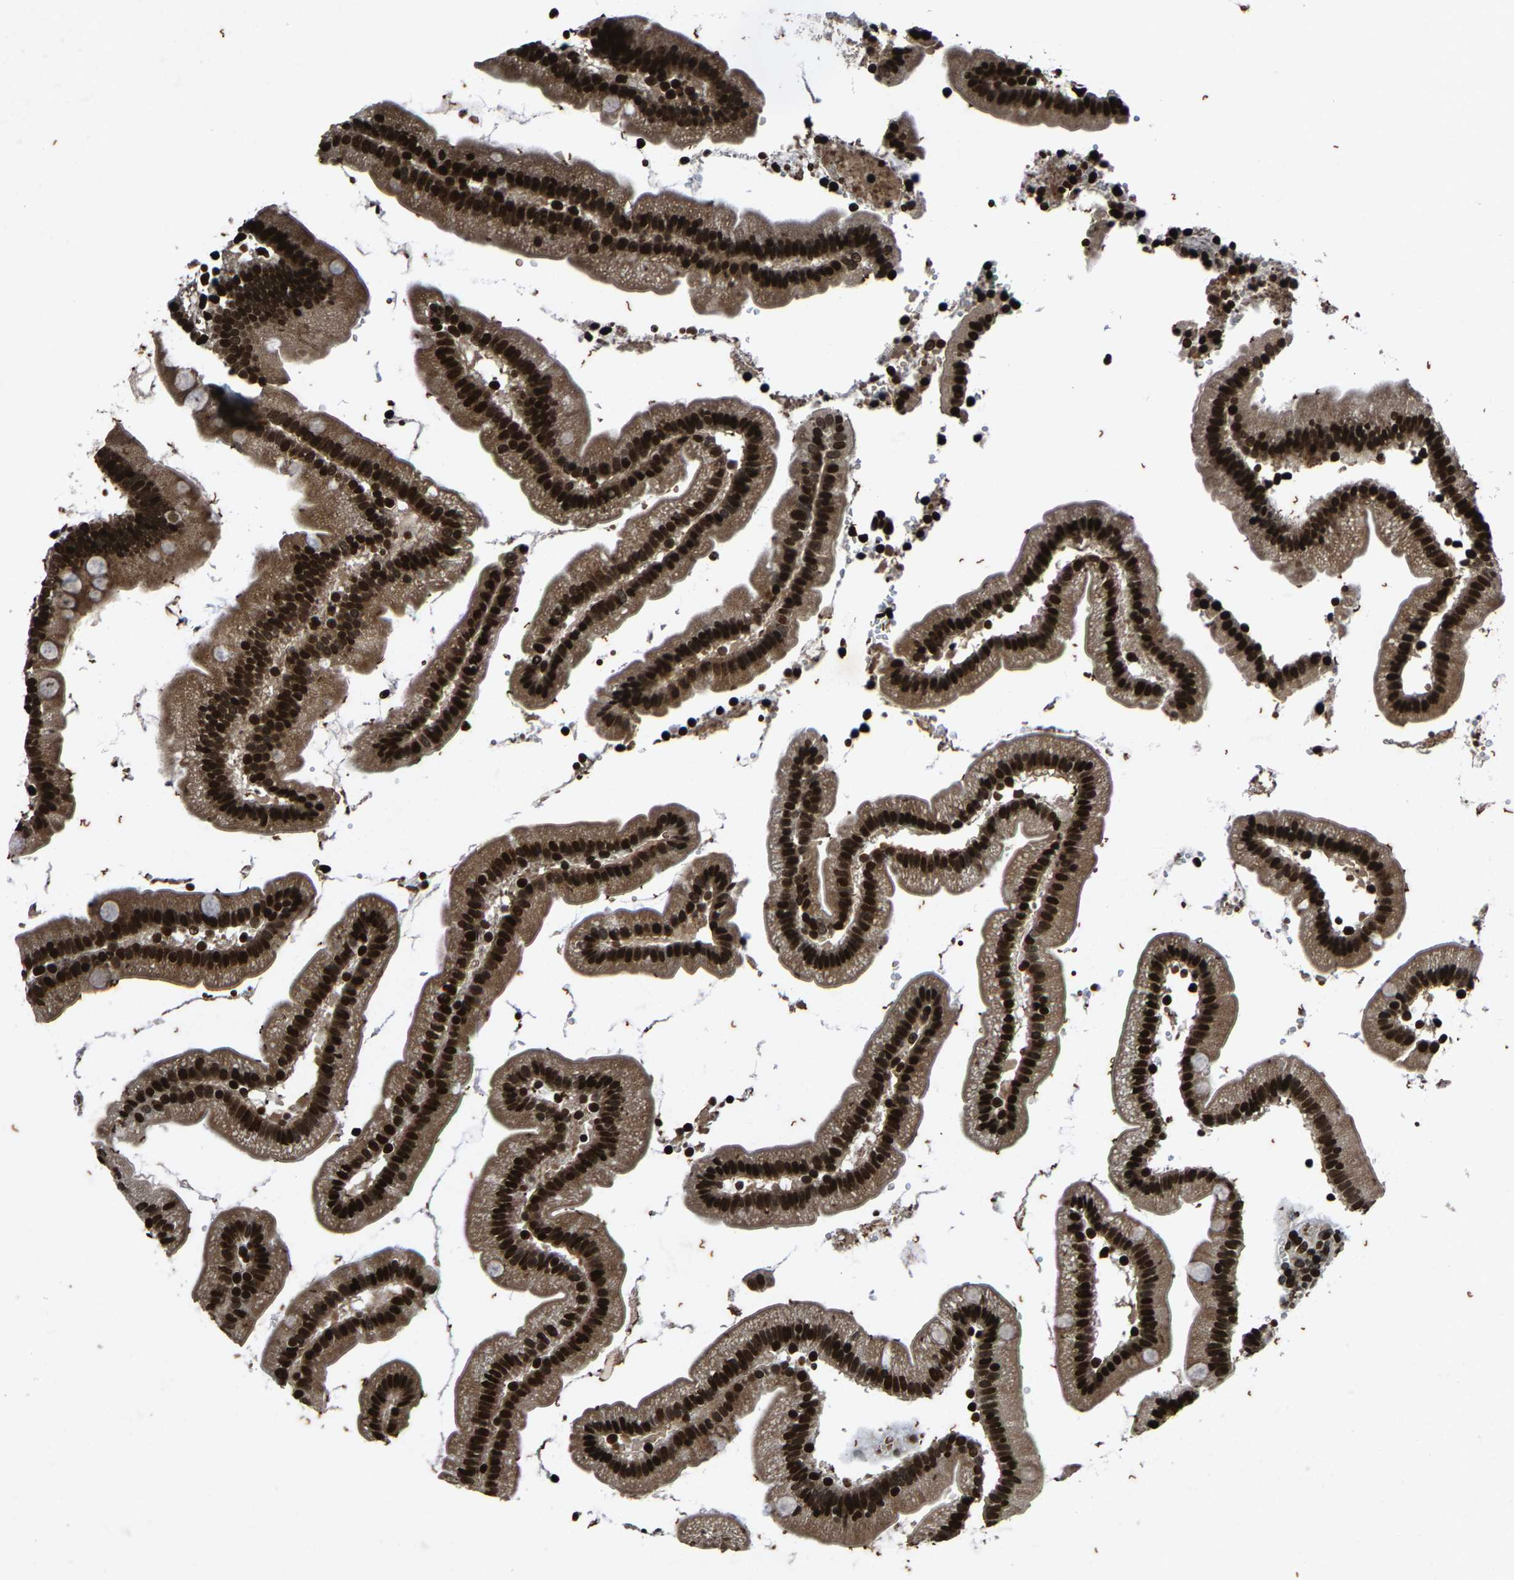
{"staining": {"intensity": "strong", "quantity": ">75%", "location": "cytoplasmic/membranous,nuclear"}, "tissue": "duodenum", "cell_type": "Glandular cells", "image_type": "normal", "snomed": [{"axis": "morphology", "description": "Normal tissue, NOS"}, {"axis": "topography", "description": "Duodenum"}], "caption": "Immunohistochemical staining of normal duodenum exhibits >75% levels of strong cytoplasmic/membranous,nuclear protein staining in approximately >75% of glandular cells. (DAB = brown stain, brightfield microscopy at high magnification).", "gene": "H4C1", "patient": {"sex": "male", "age": 66}}